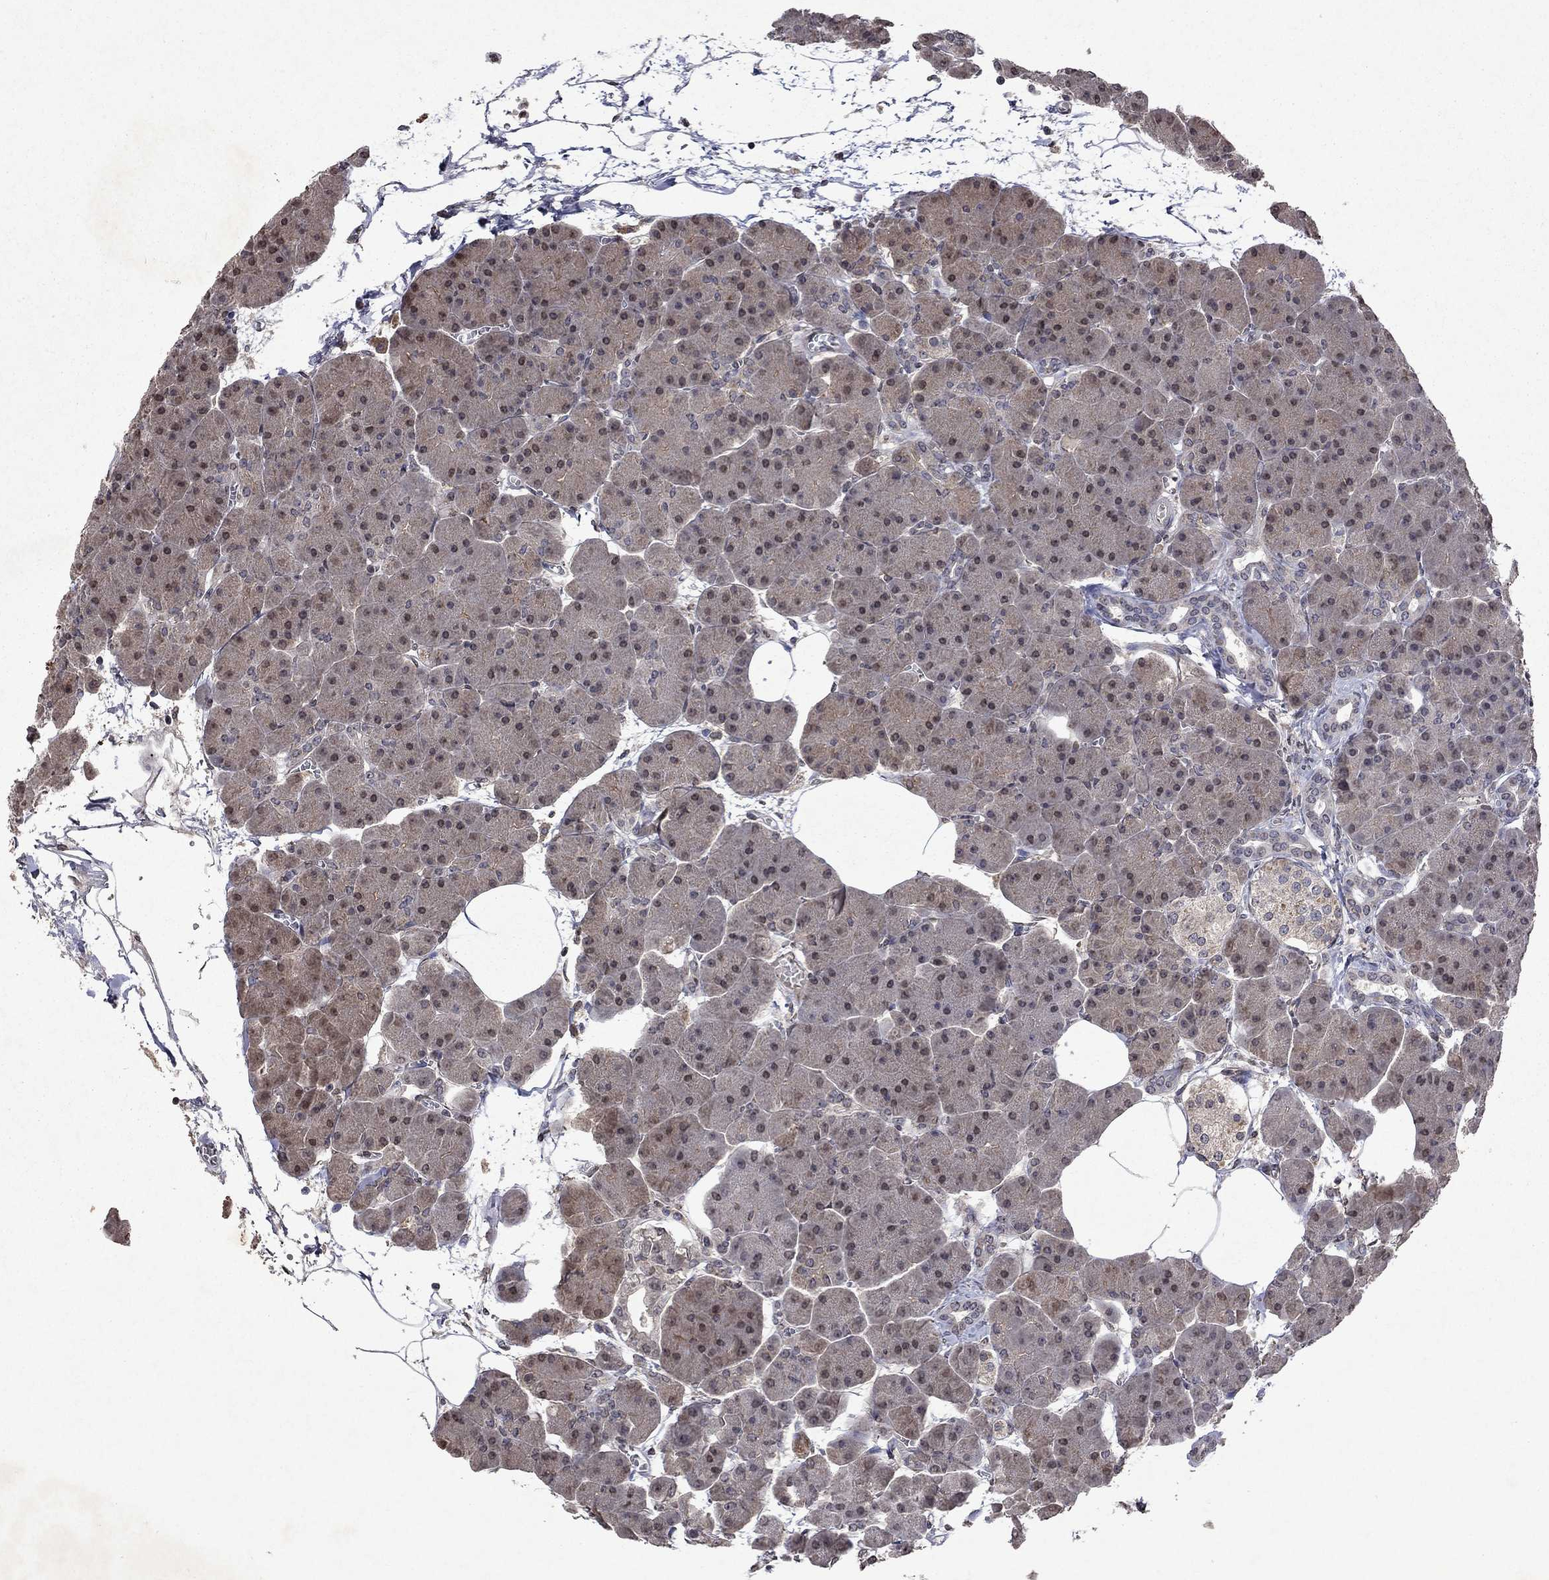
{"staining": {"intensity": "moderate", "quantity": "25%-75%", "location": "cytoplasmic/membranous,nuclear"}, "tissue": "pancreas", "cell_type": "Exocrine glandular cells", "image_type": "normal", "snomed": [{"axis": "morphology", "description": "Normal tissue, NOS"}, {"axis": "topography", "description": "Adipose tissue"}, {"axis": "topography", "description": "Pancreas"}, {"axis": "topography", "description": "Peripheral nerve tissue"}], "caption": "Immunohistochemistry (IHC) micrograph of normal pancreas stained for a protein (brown), which displays medium levels of moderate cytoplasmic/membranous,nuclear positivity in approximately 25%-75% of exocrine glandular cells.", "gene": "TTC38", "patient": {"sex": "female", "age": 58}}